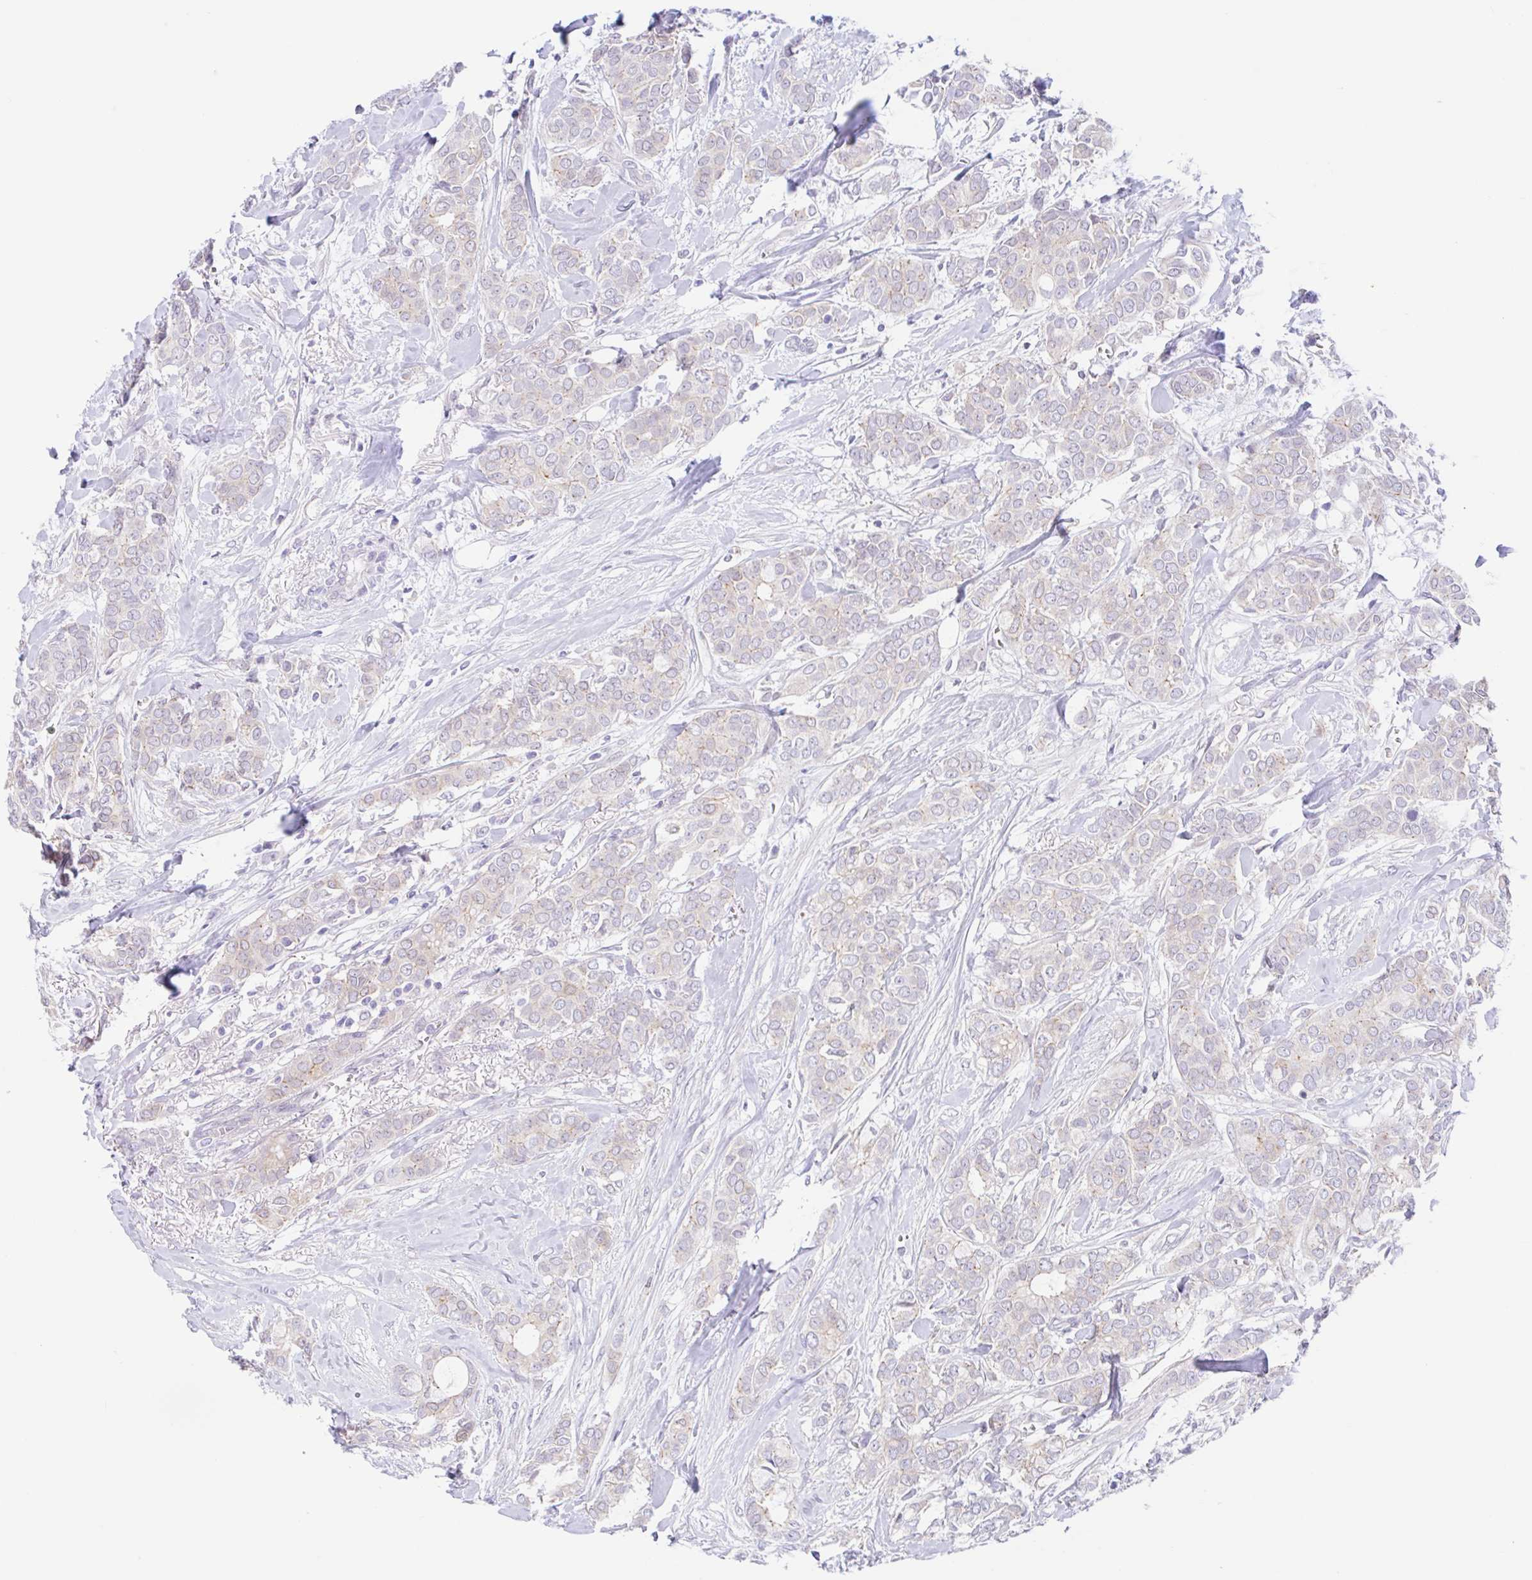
{"staining": {"intensity": "negative", "quantity": "none", "location": "none"}, "tissue": "breast cancer", "cell_type": "Tumor cells", "image_type": "cancer", "snomed": [{"axis": "morphology", "description": "Duct carcinoma"}, {"axis": "topography", "description": "Breast"}], "caption": "An immunohistochemistry (IHC) histopathology image of breast cancer is shown. There is no staining in tumor cells of breast cancer.", "gene": "TMEM86A", "patient": {"sex": "female", "age": 84}}